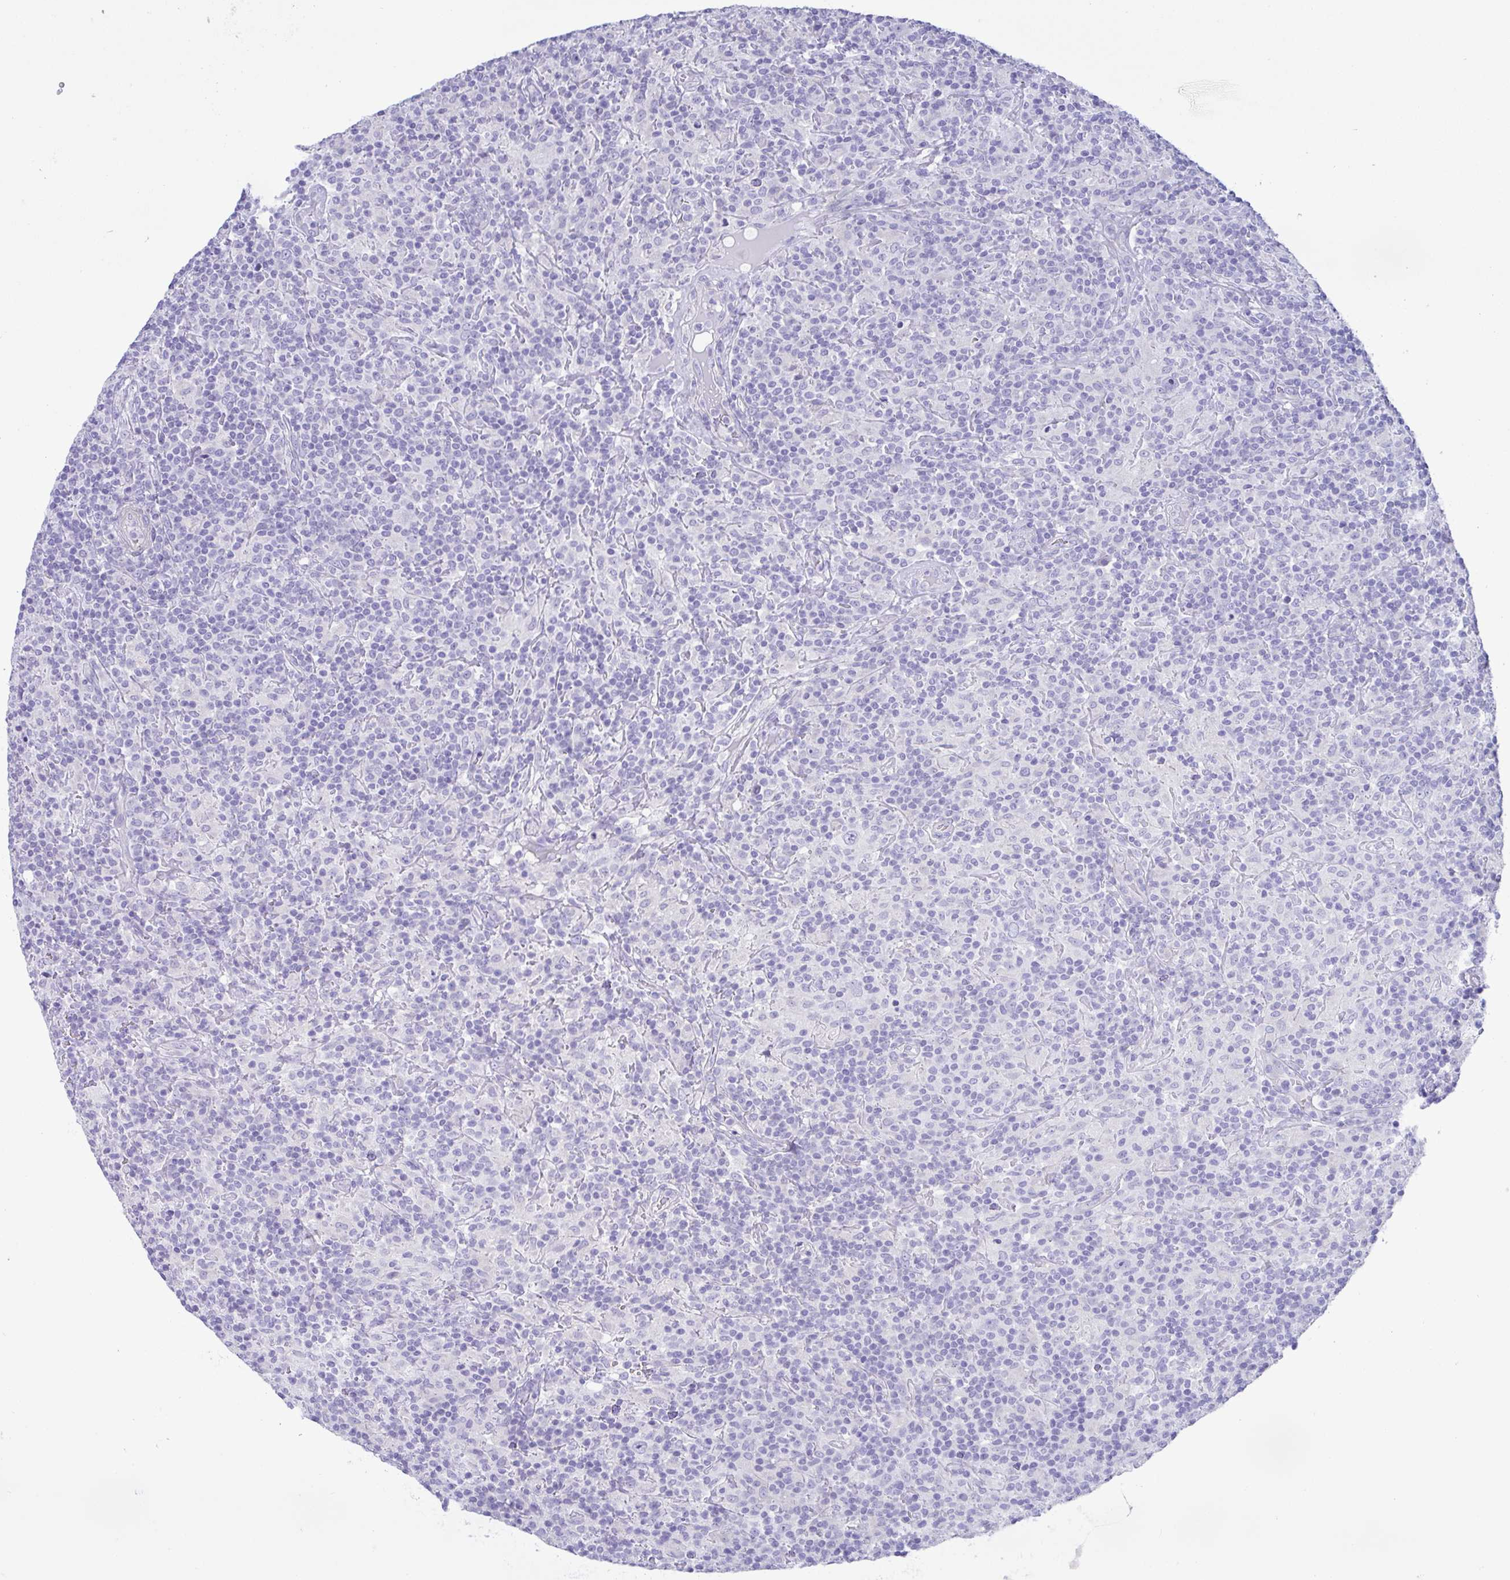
{"staining": {"intensity": "negative", "quantity": "none", "location": "none"}, "tissue": "lymphoma", "cell_type": "Tumor cells", "image_type": "cancer", "snomed": [{"axis": "morphology", "description": "Hodgkin's disease, NOS"}, {"axis": "topography", "description": "Lymph node"}], "caption": "There is no significant expression in tumor cells of lymphoma.", "gene": "MED11", "patient": {"sex": "male", "age": 70}}